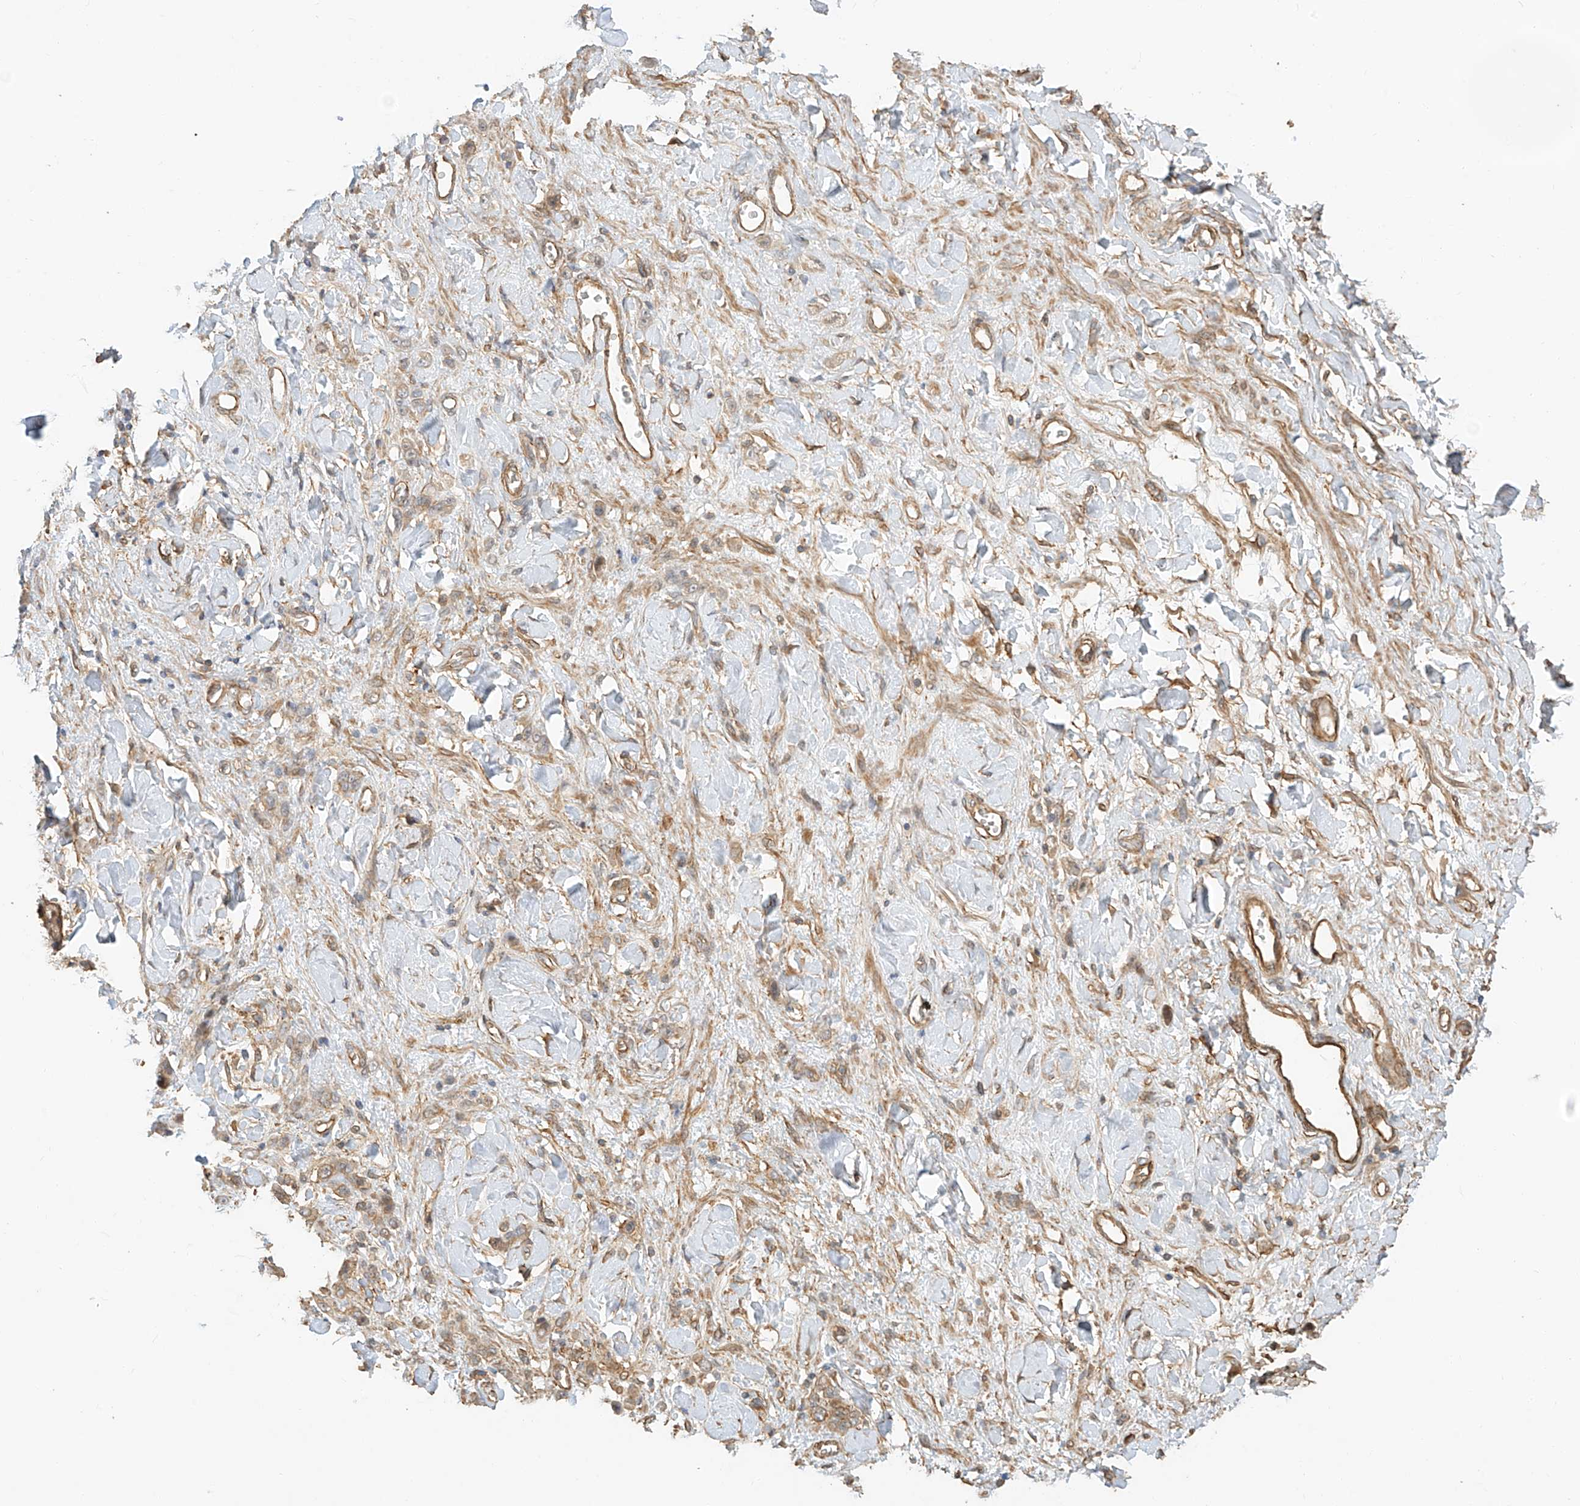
{"staining": {"intensity": "weak", "quantity": "25%-75%", "location": "cytoplasmic/membranous"}, "tissue": "stomach cancer", "cell_type": "Tumor cells", "image_type": "cancer", "snomed": [{"axis": "morphology", "description": "Normal tissue, NOS"}, {"axis": "morphology", "description": "Adenocarcinoma, NOS"}, {"axis": "topography", "description": "Stomach"}], "caption": "Immunohistochemical staining of human stomach cancer (adenocarcinoma) shows low levels of weak cytoplasmic/membranous protein positivity in approximately 25%-75% of tumor cells.", "gene": "CSMD3", "patient": {"sex": "male", "age": 82}}